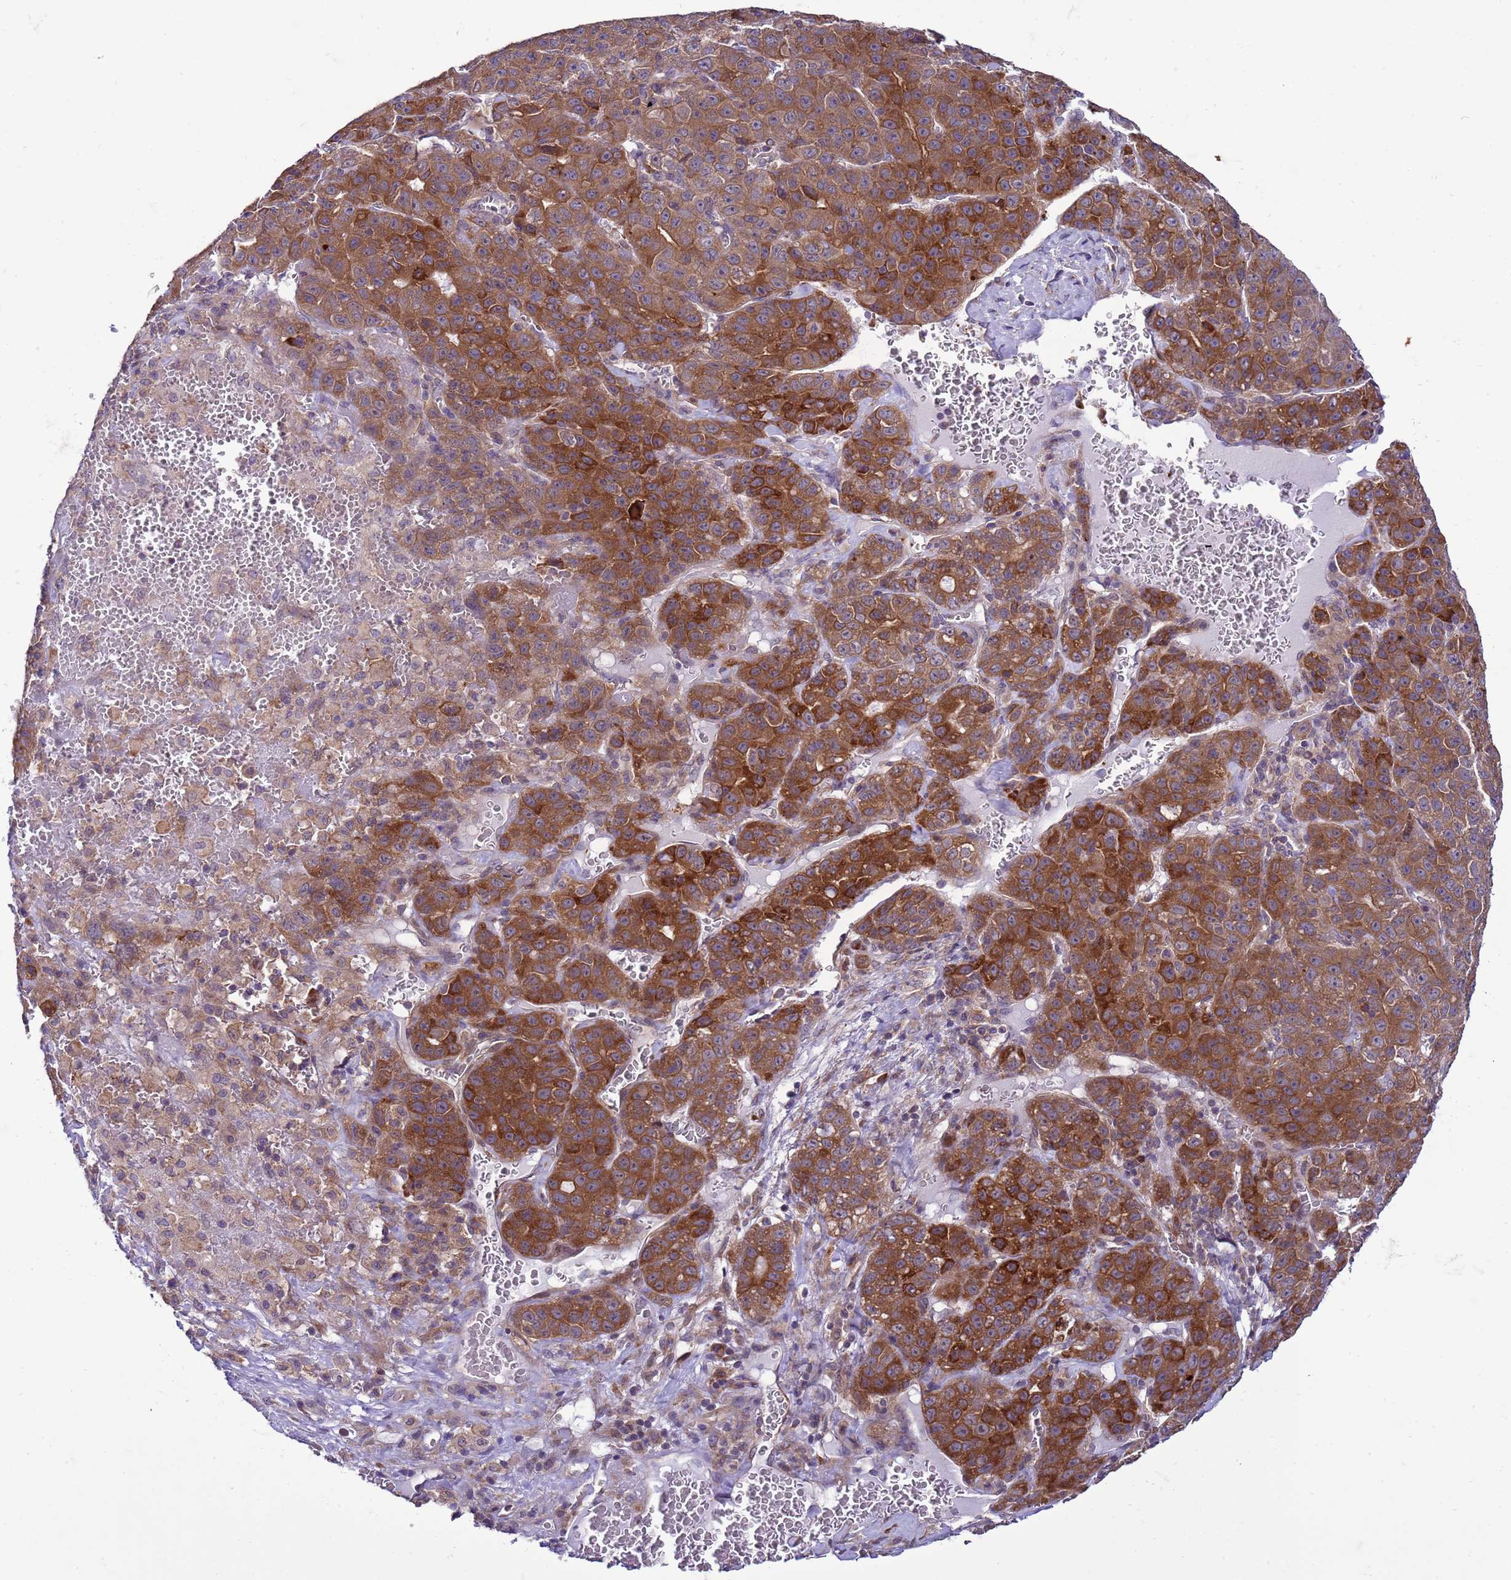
{"staining": {"intensity": "strong", "quantity": ">75%", "location": "cytoplasmic/membranous"}, "tissue": "liver cancer", "cell_type": "Tumor cells", "image_type": "cancer", "snomed": [{"axis": "morphology", "description": "Carcinoma, Hepatocellular, NOS"}, {"axis": "topography", "description": "Liver"}], "caption": "This micrograph exhibits liver hepatocellular carcinoma stained with immunohistochemistry (IHC) to label a protein in brown. The cytoplasmic/membranous of tumor cells show strong positivity for the protein. Nuclei are counter-stained blue.", "gene": "GEN1", "patient": {"sex": "female", "age": 53}}